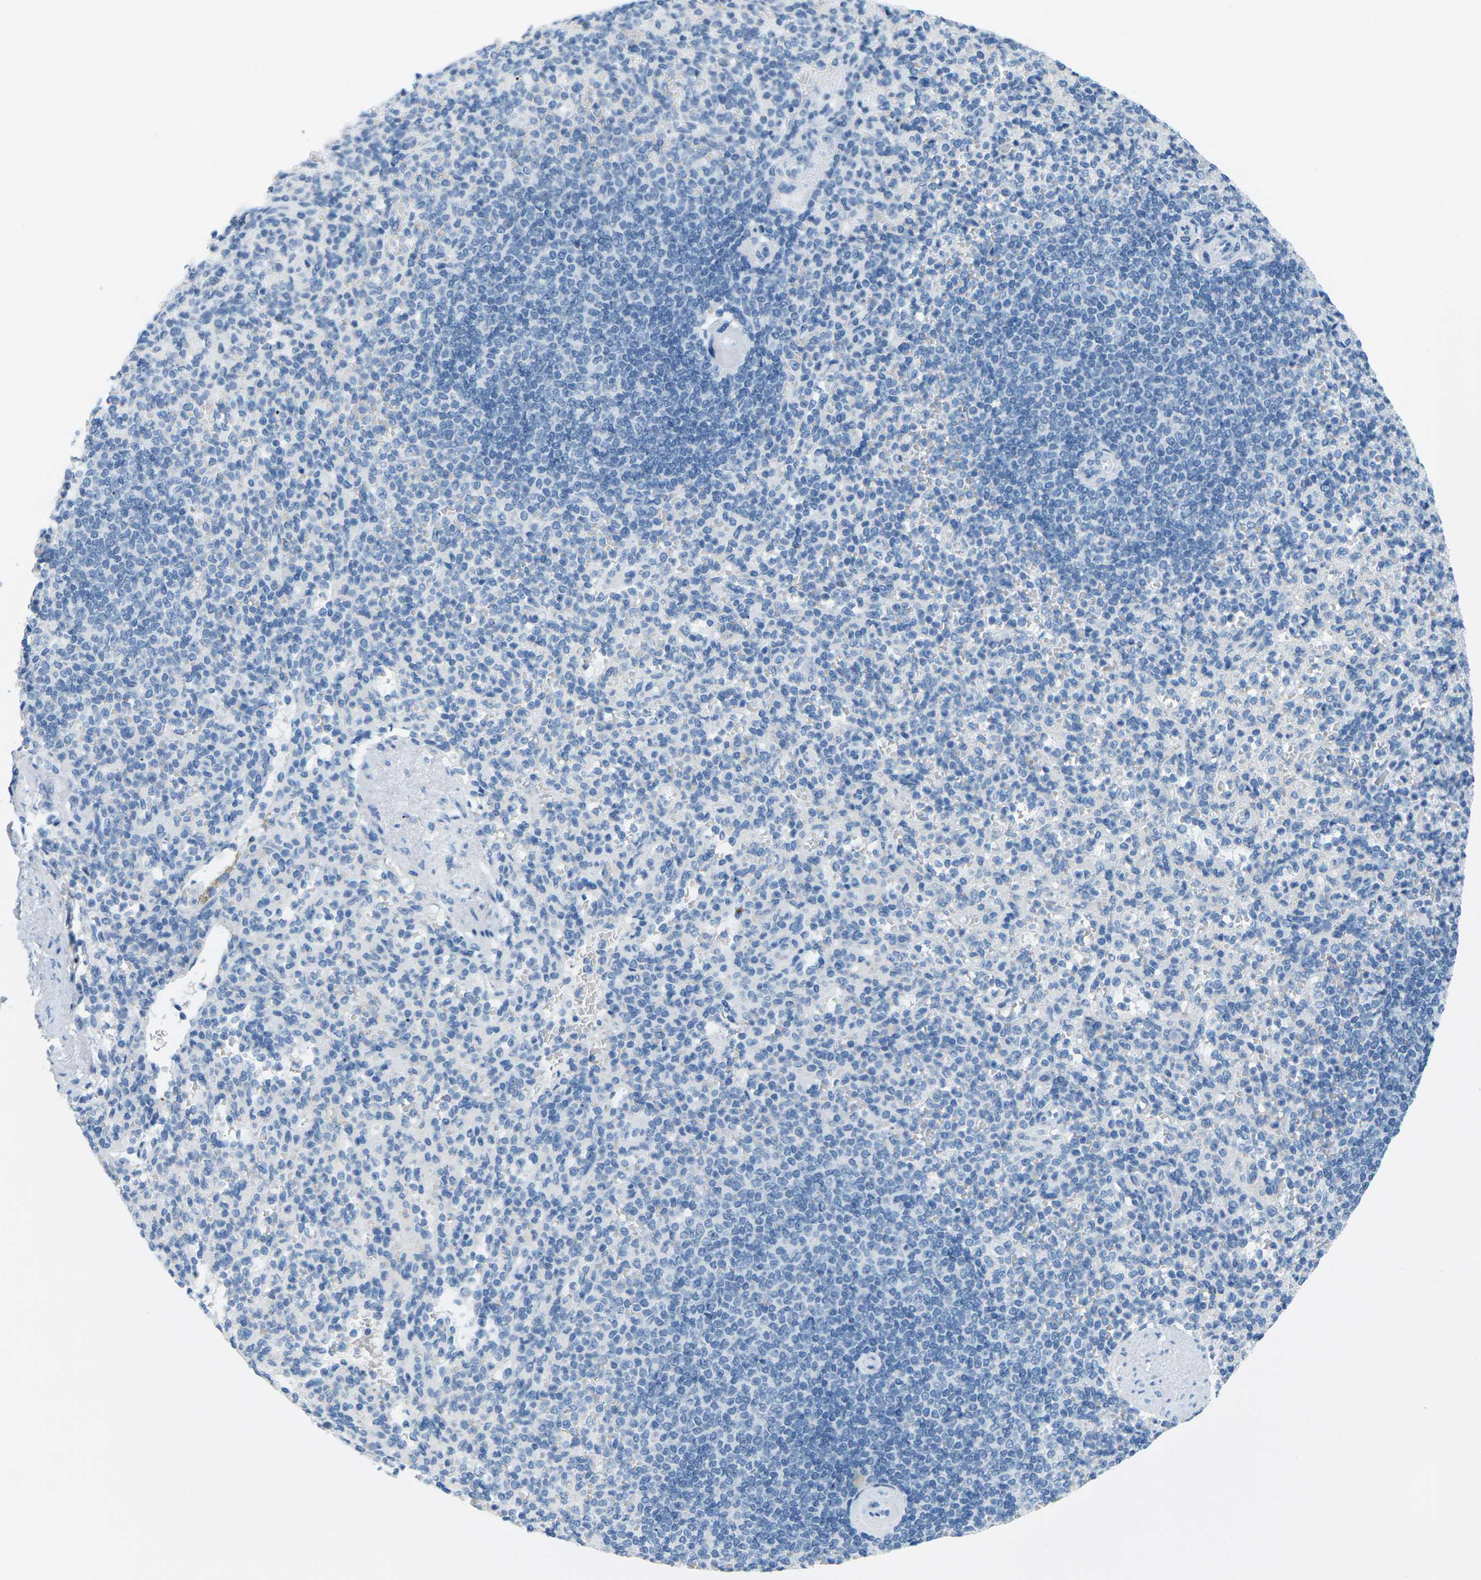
{"staining": {"intensity": "negative", "quantity": "none", "location": "none"}, "tissue": "spleen", "cell_type": "Cells in red pulp", "image_type": "normal", "snomed": [{"axis": "morphology", "description": "Normal tissue, NOS"}, {"axis": "topography", "description": "Spleen"}], "caption": "DAB immunohistochemical staining of benign spleen shows no significant staining in cells in red pulp.", "gene": "SLC12A1", "patient": {"sex": "female", "age": 74}}